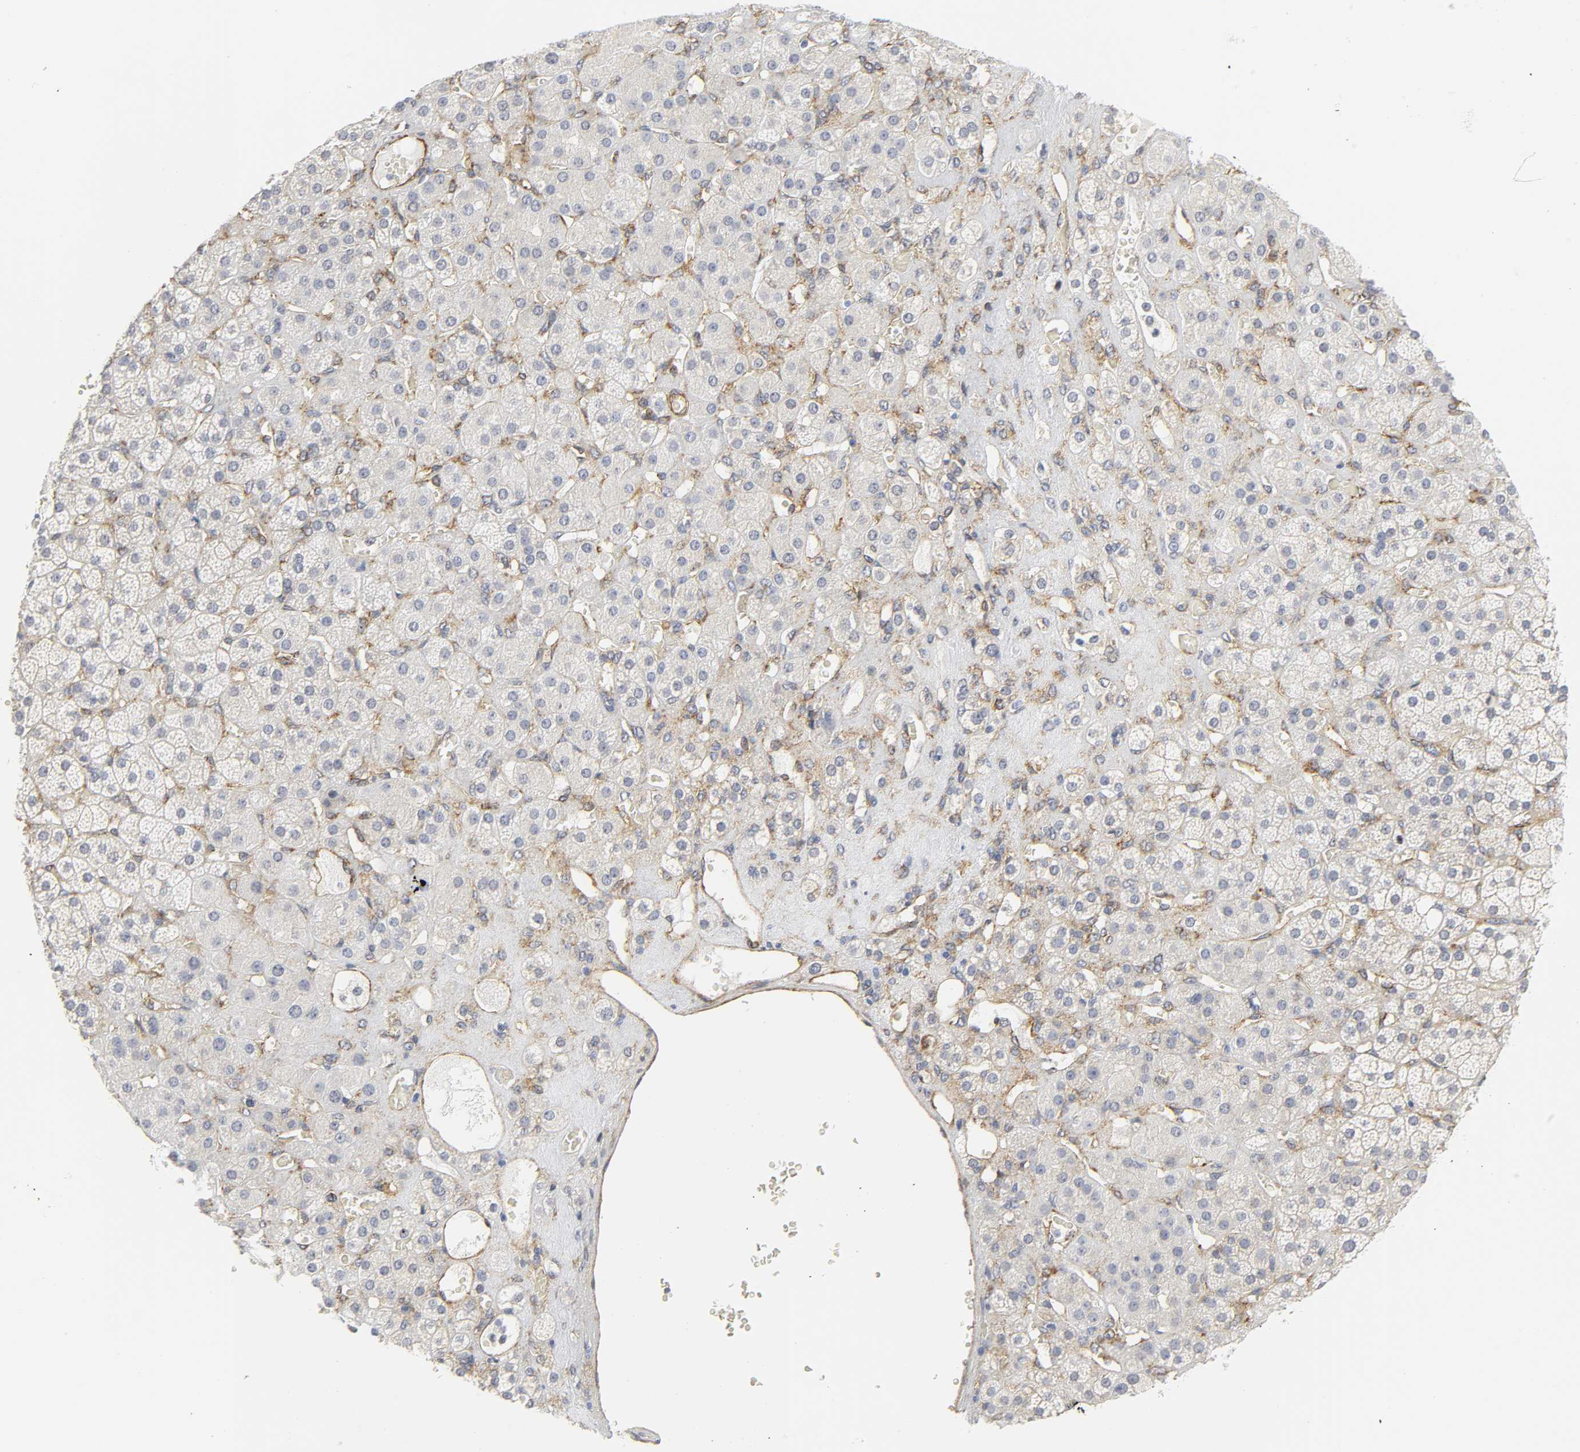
{"staining": {"intensity": "negative", "quantity": "none", "location": "none"}, "tissue": "adrenal gland", "cell_type": "Glandular cells", "image_type": "normal", "snomed": [{"axis": "morphology", "description": "Normal tissue, NOS"}, {"axis": "topography", "description": "Adrenal gland"}], "caption": "Adrenal gland stained for a protein using immunohistochemistry (IHC) reveals no expression glandular cells.", "gene": "DOCK1", "patient": {"sex": "female", "age": 71}}